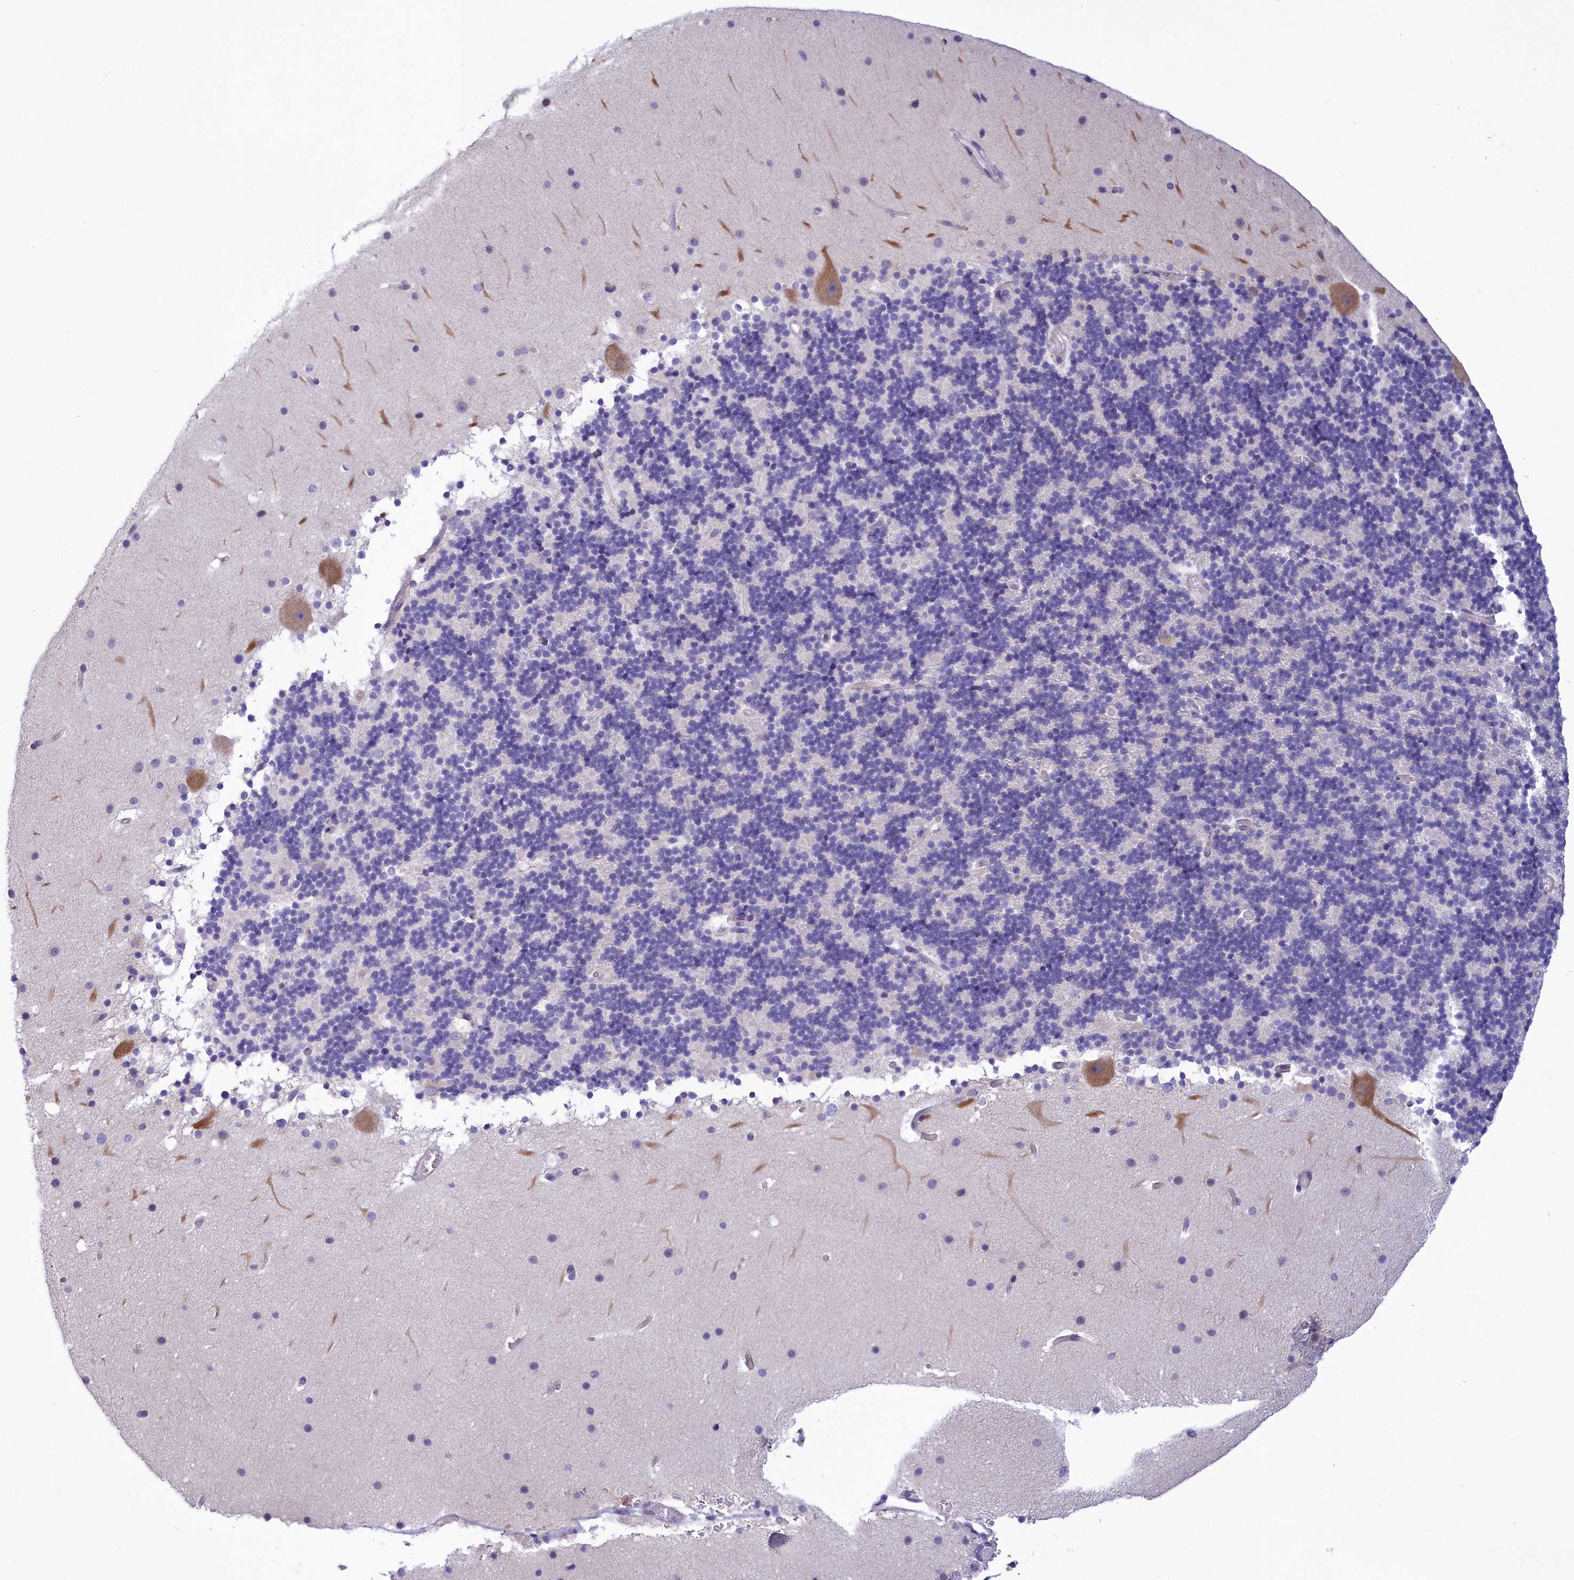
{"staining": {"intensity": "negative", "quantity": "none", "location": "none"}, "tissue": "cerebellum", "cell_type": "Cells in granular layer", "image_type": "normal", "snomed": [{"axis": "morphology", "description": "Normal tissue, NOS"}, {"axis": "topography", "description": "Cerebellum"}], "caption": "Cerebellum was stained to show a protein in brown. There is no significant expression in cells in granular layer. (IHC, brightfield microscopy, high magnification).", "gene": "HM13", "patient": {"sex": "male", "age": 57}}